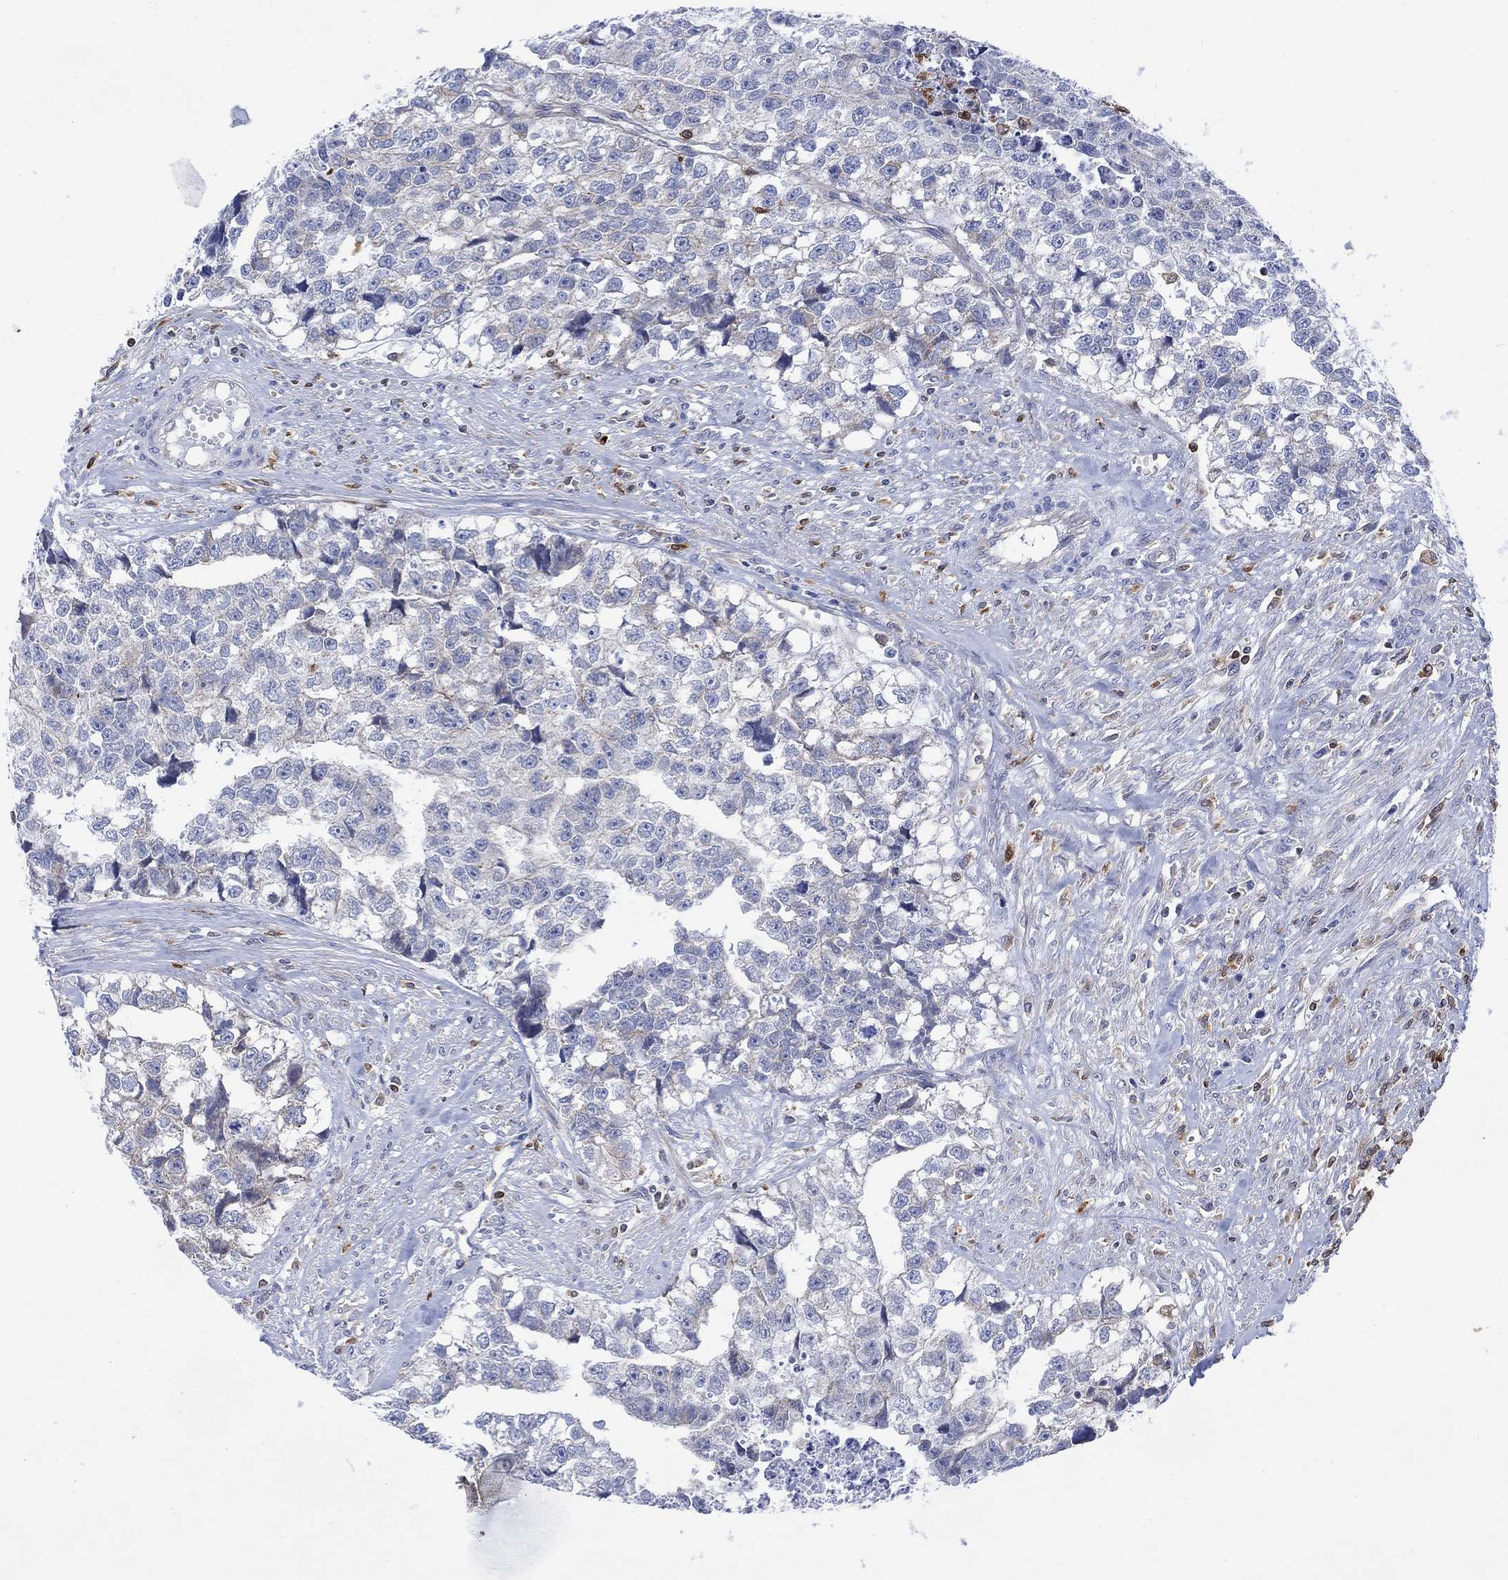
{"staining": {"intensity": "negative", "quantity": "none", "location": "none"}, "tissue": "testis cancer", "cell_type": "Tumor cells", "image_type": "cancer", "snomed": [{"axis": "morphology", "description": "Carcinoma, Embryonal, NOS"}, {"axis": "morphology", "description": "Teratoma, malignant, NOS"}, {"axis": "topography", "description": "Testis"}], "caption": "There is no significant expression in tumor cells of testis malignant teratoma.", "gene": "GBP5", "patient": {"sex": "male", "age": 44}}